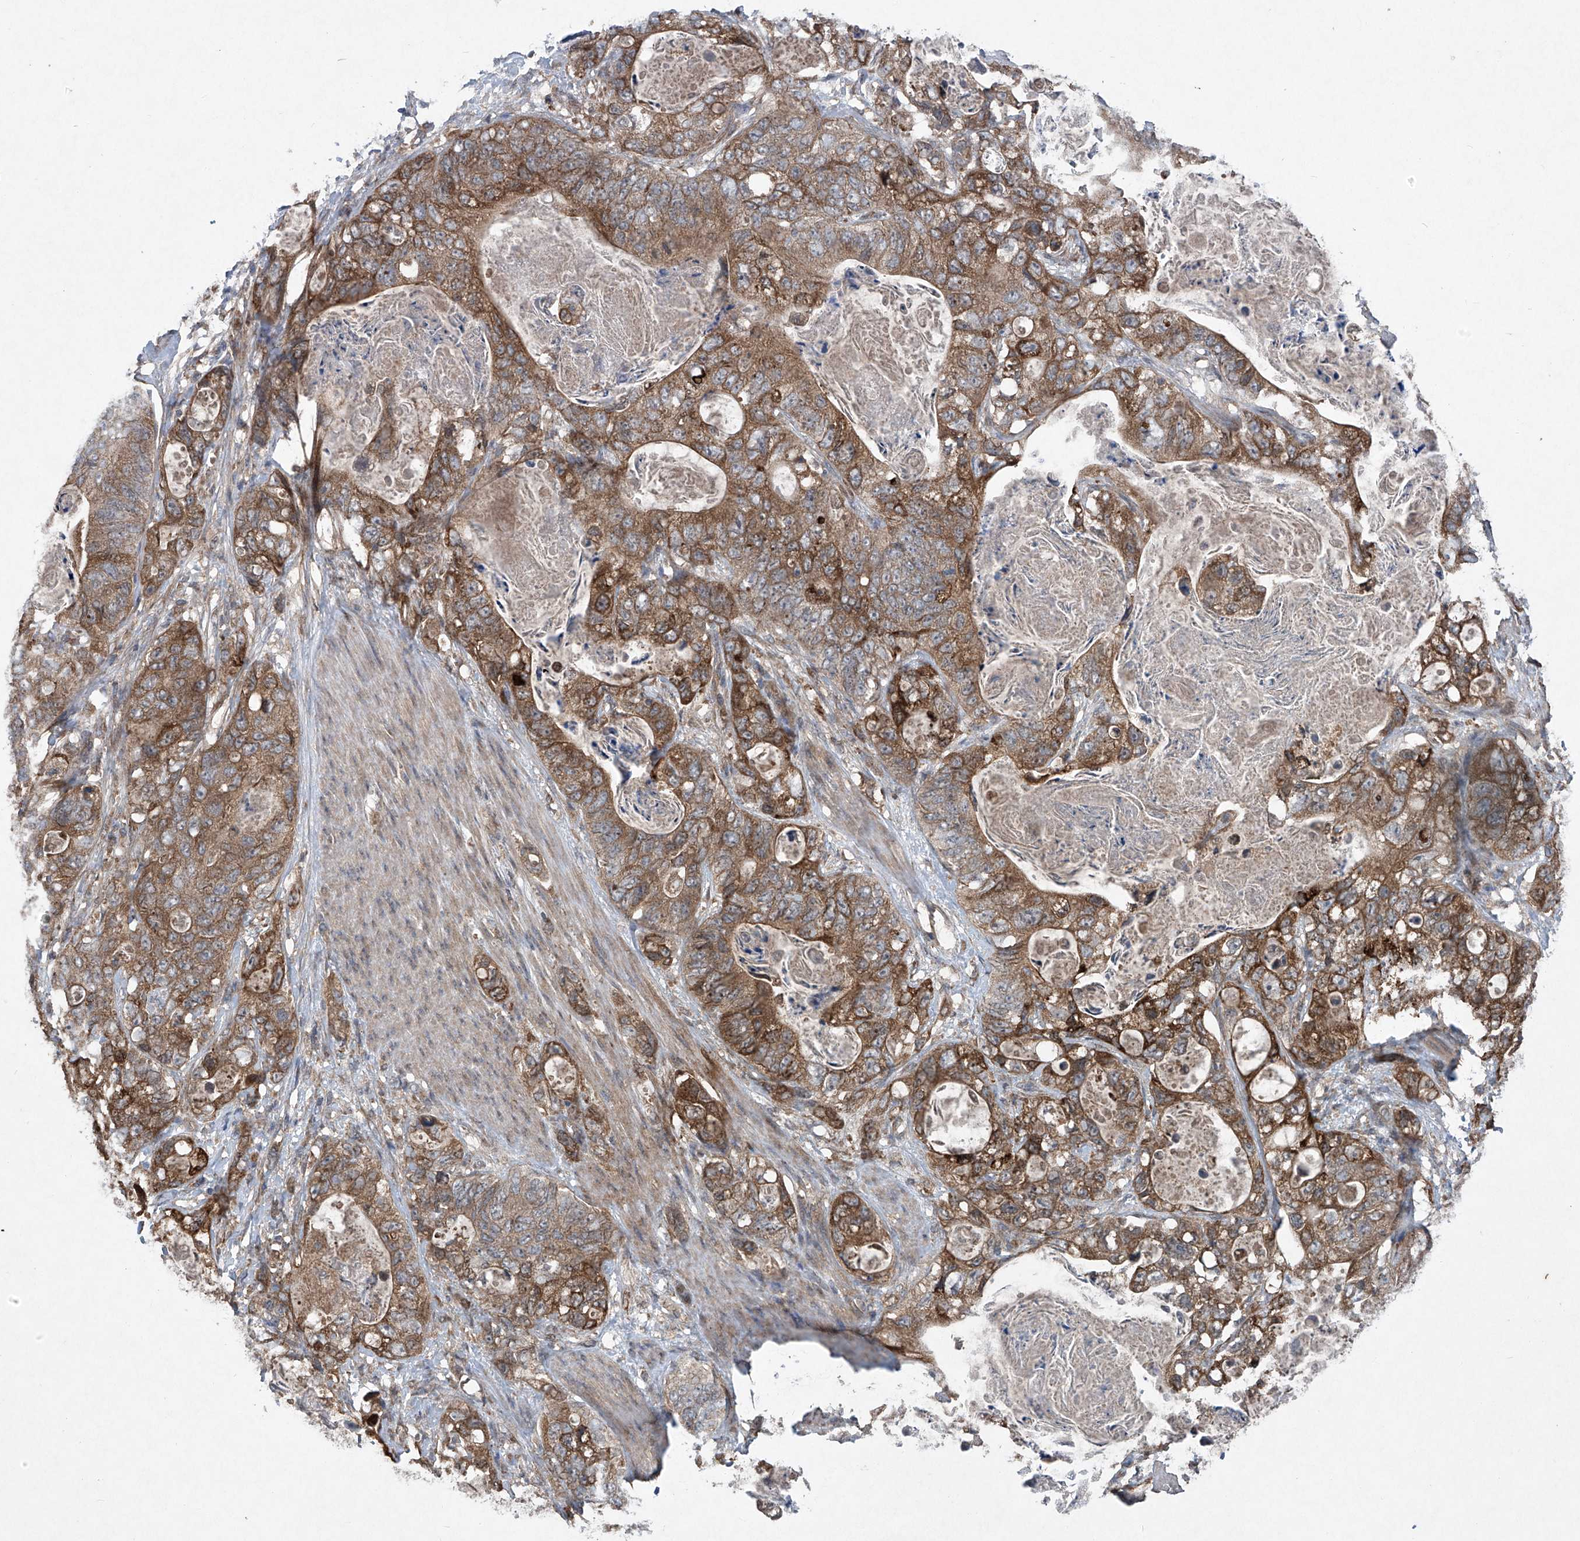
{"staining": {"intensity": "moderate", "quantity": ">75%", "location": "cytoplasmic/membranous"}, "tissue": "stomach cancer", "cell_type": "Tumor cells", "image_type": "cancer", "snomed": [{"axis": "morphology", "description": "Normal tissue, NOS"}, {"axis": "morphology", "description": "Adenocarcinoma, NOS"}, {"axis": "topography", "description": "Stomach"}], "caption": "This micrograph demonstrates stomach adenocarcinoma stained with immunohistochemistry to label a protein in brown. The cytoplasmic/membranous of tumor cells show moderate positivity for the protein. Nuclei are counter-stained blue.", "gene": "SUMF2", "patient": {"sex": "female", "age": 89}}